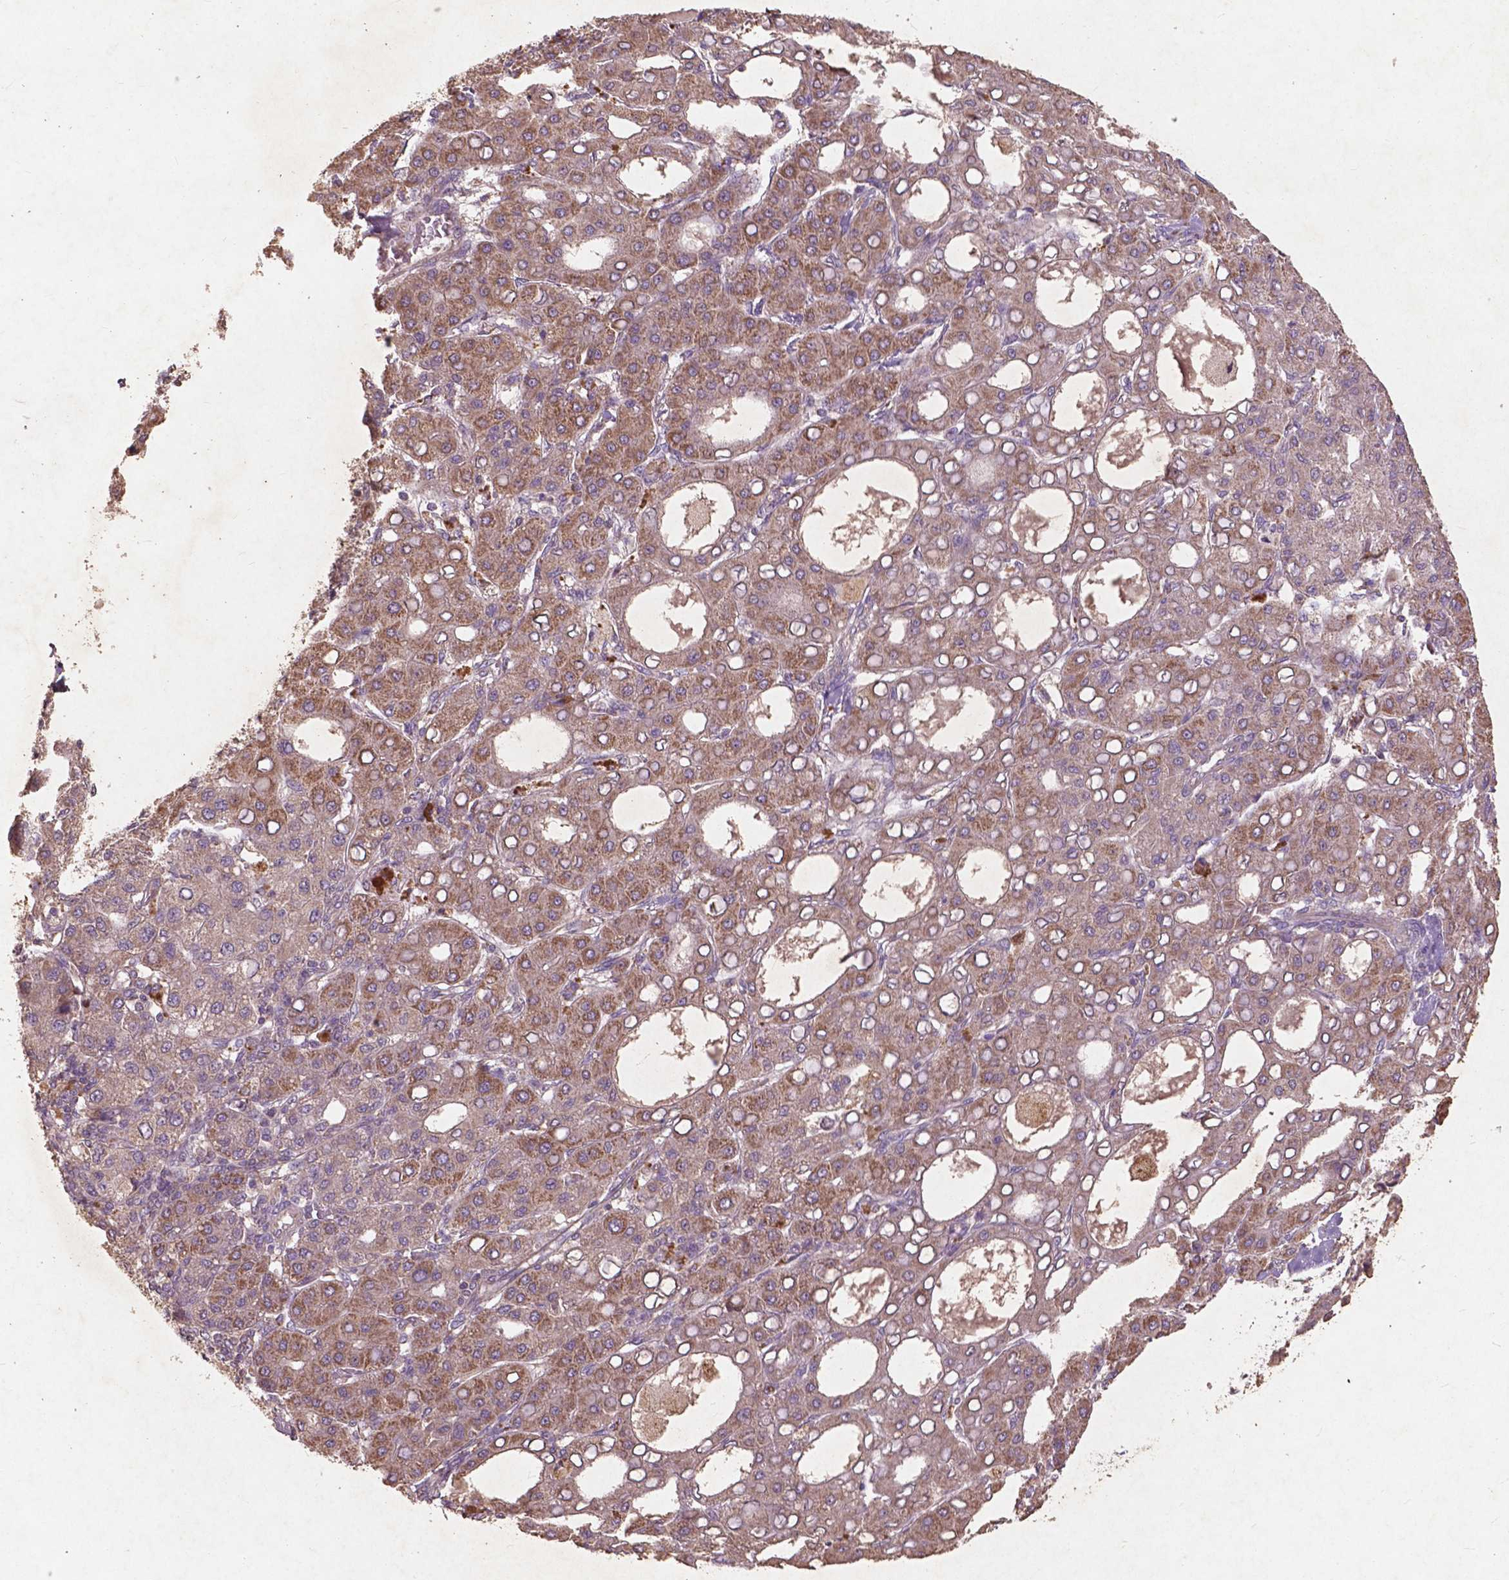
{"staining": {"intensity": "moderate", "quantity": ">75%", "location": "cytoplasmic/membranous"}, "tissue": "liver cancer", "cell_type": "Tumor cells", "image_type": "cancer", "snomed": [{"axis": "morphology", "description": "Carcinoma, Hepatocellular, NOS"}, {"axis": "topography", "description": "Liver"}], "caption": "Liver cancer tissue exhibits moderate cytoplasmic/membranous staining in approximately >75% of tumor cells", "gene": "ST6GALNAC5", "patient": {"sex": "male", "age": 65}}